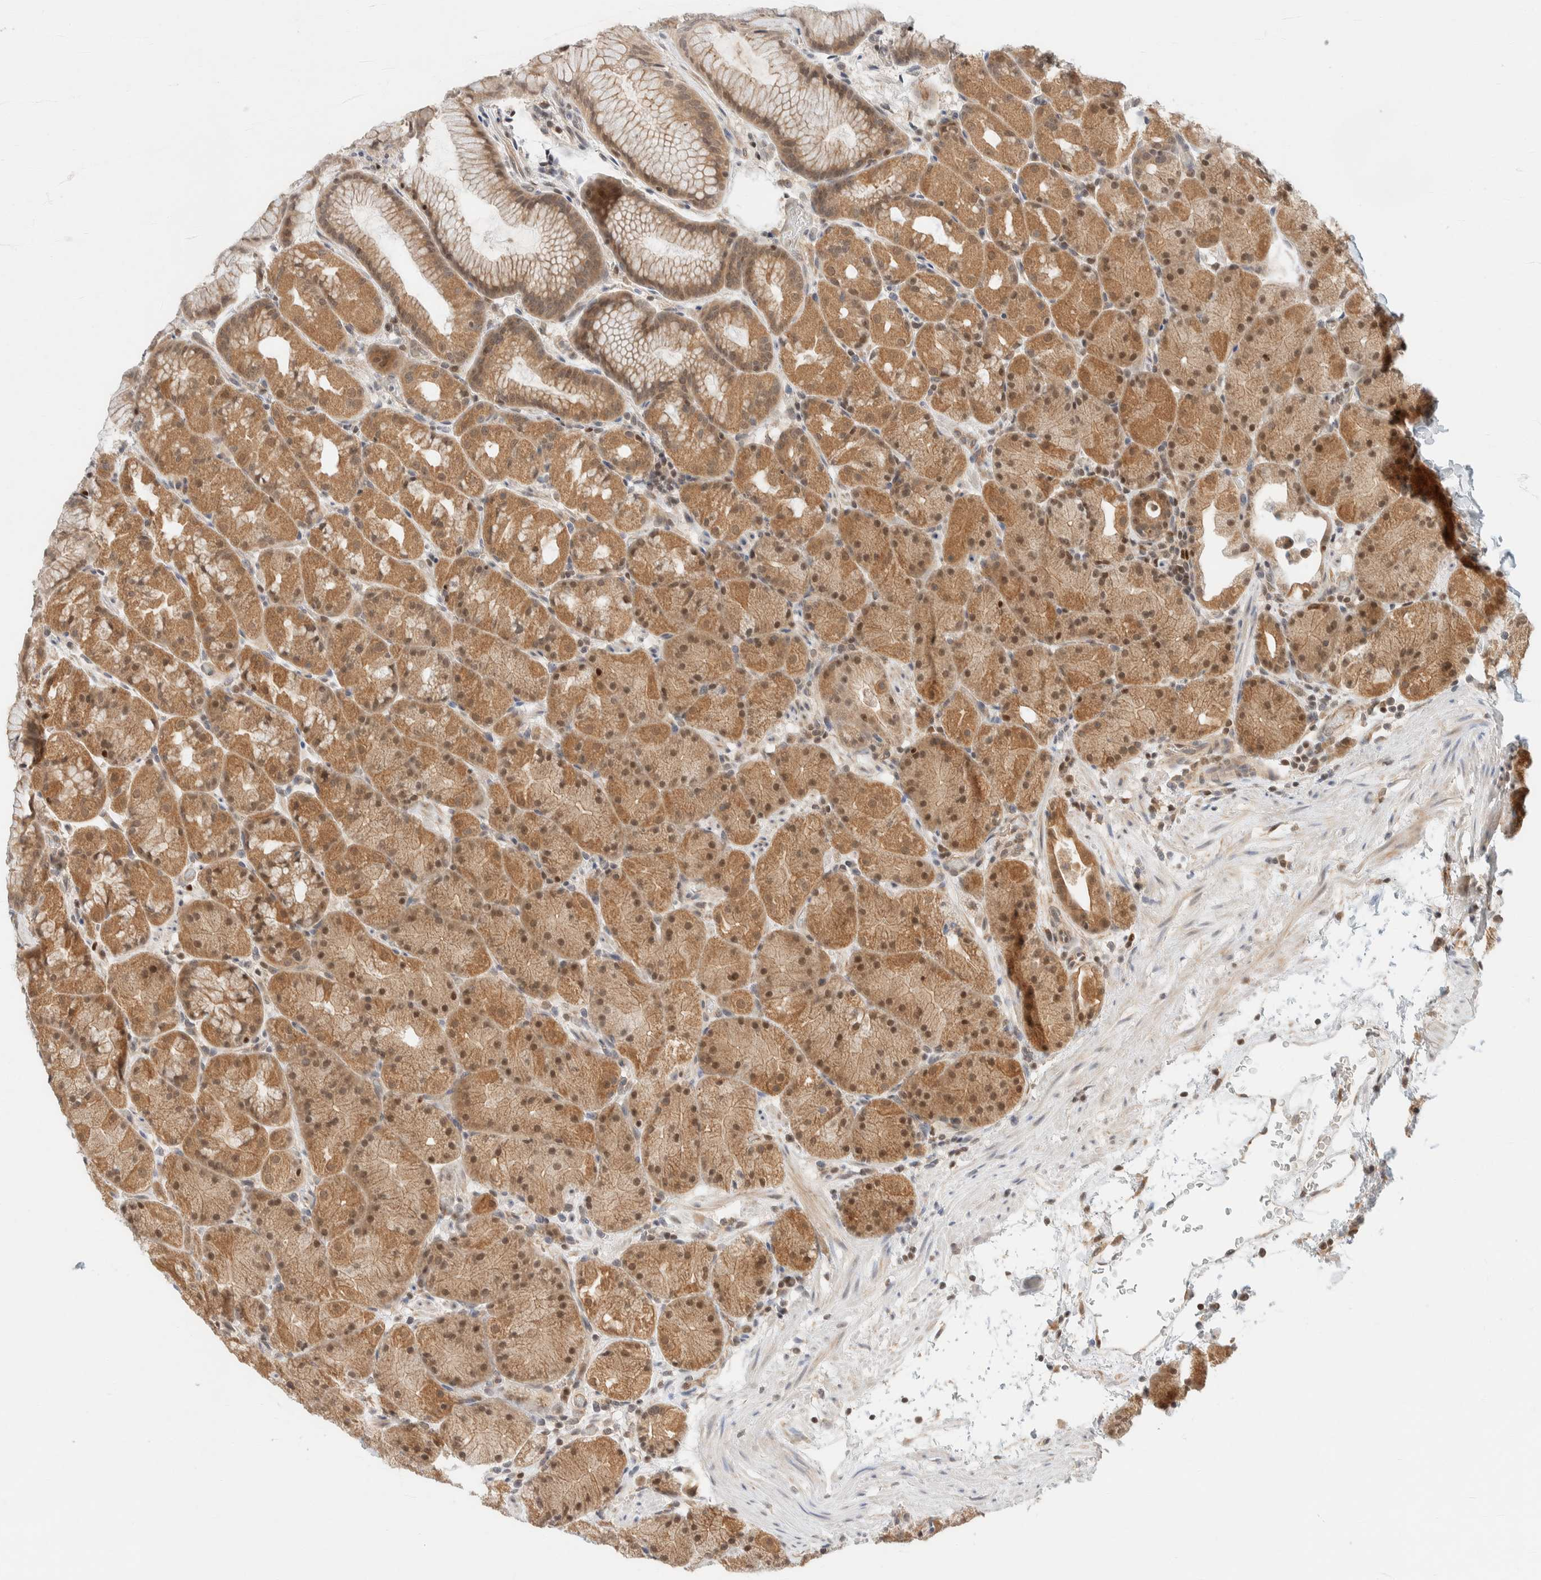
{"staining": {"intensity": "moderate", "quantity": ">75%", "location": "cytoplasmic/membranous,nuclear"}, "tissue": "stomach", "cell_type": "Glandular cells", "image_type": "normal", "snomed": [{"axis": "morphology", "description": "Normal tissue, NOS"}, {"axis": "topography", "description": "Stomach, upper"}, {"axis": "topography", "description": "Stomach"}], "caption": "Unremarkable stomach was stained to show a protein in brown. There is medium levels of moderate cytoplasmic/membranous,nuclear positivity in about >75% of glandular cells.", "gene": "C8orf76", "patient": {"sex": "male", "age": 48}}